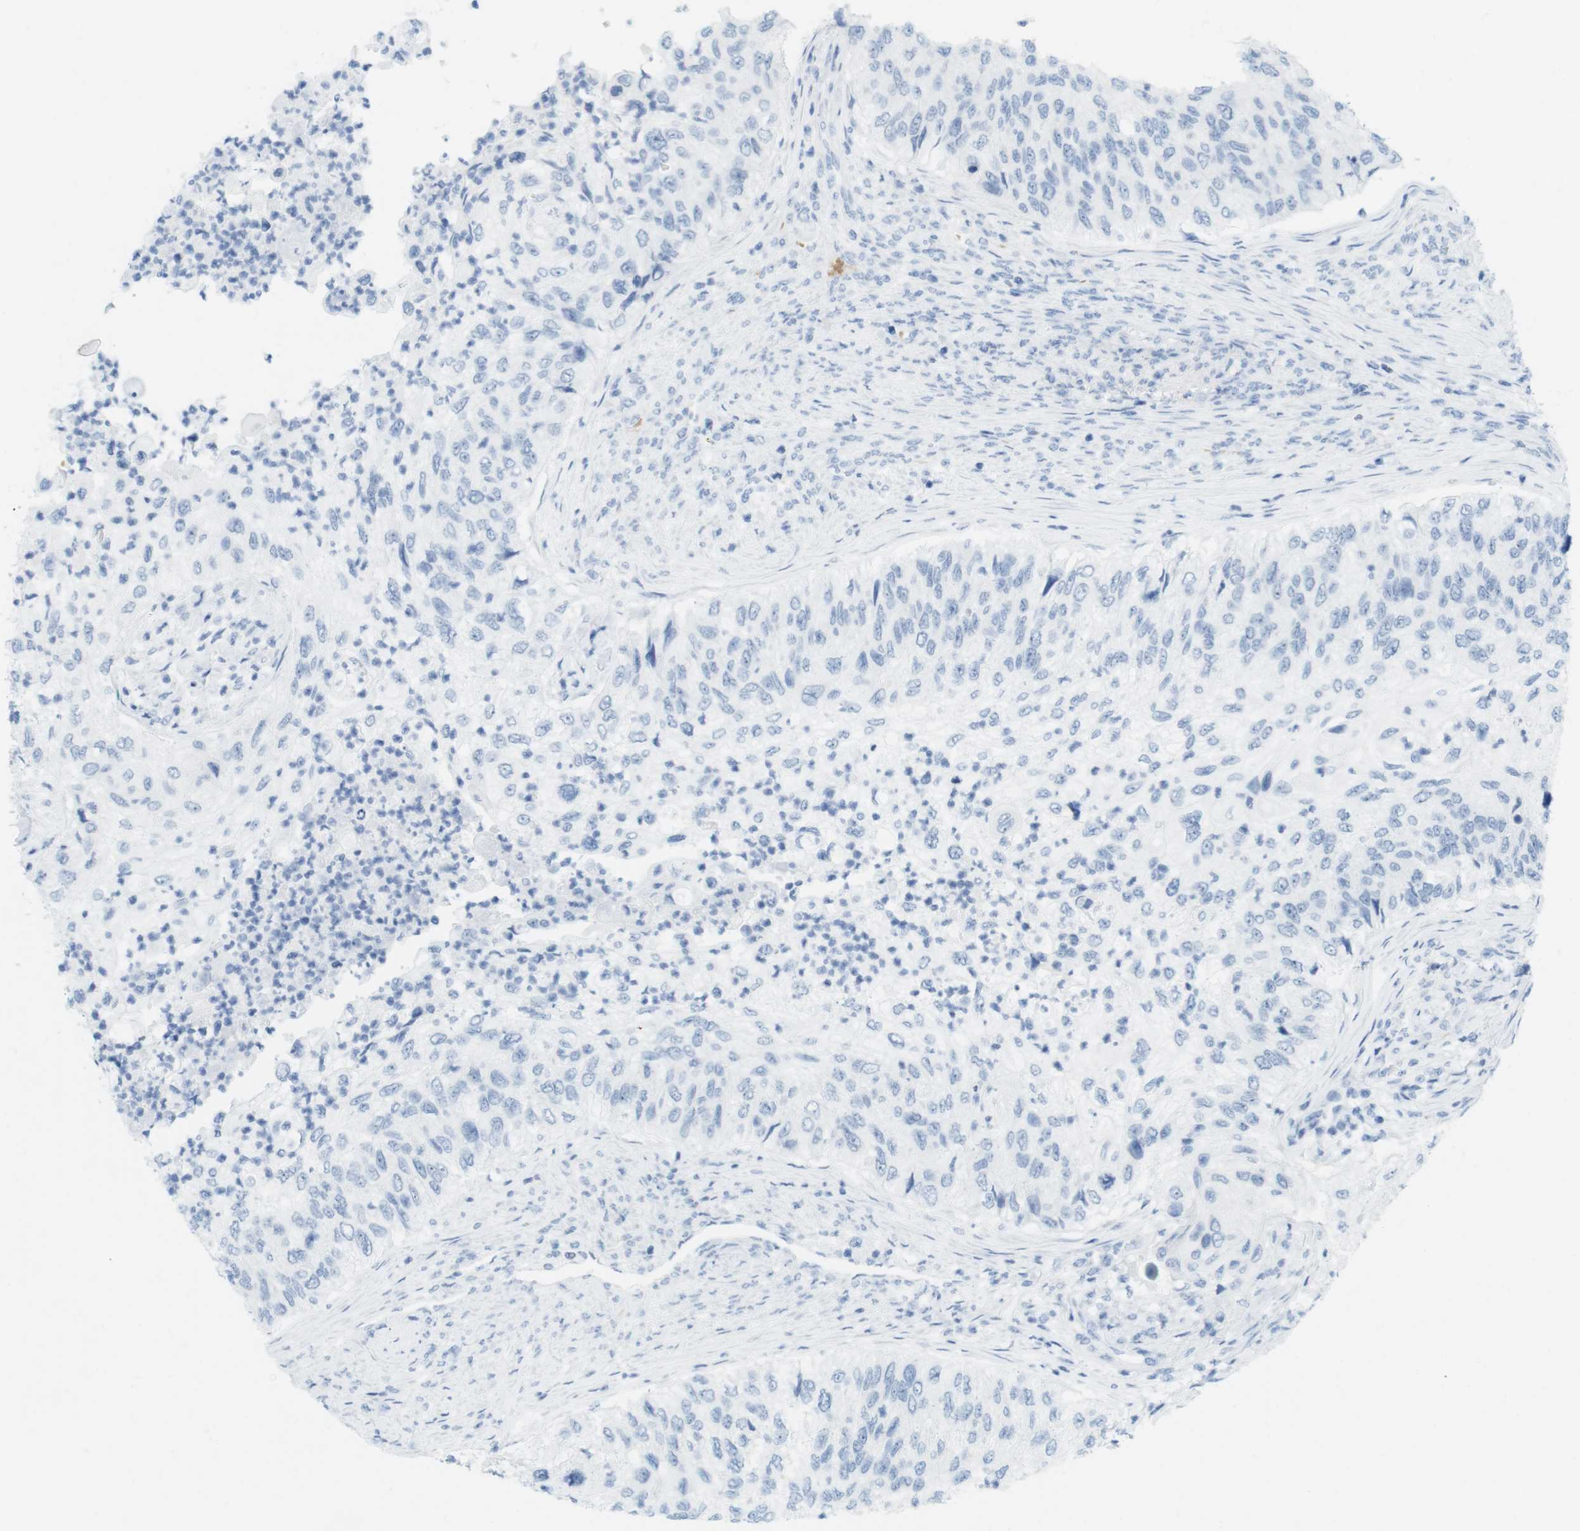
{"staining": {"intensity": "negative", "quantity": "none", "location": "none"}, "tissue": "urothelial cancer", "cell_type": "Tumor cells", "image_type": "cancer", "snomed": [{"axis": "morphology", "description": "Urothelial carcinoma, High grade"}, {"axis": "topography", "description": "Urinary bladder"}], "caption": "The immunohistochemistry (IHC) photomicrograph has no significant staining in tumor cells of urothelial cancer tissue. (DAB immunohistochemistry, high magnification).", "gene": "TNNT2", "patient": {"sex": "female", "age": 60}}